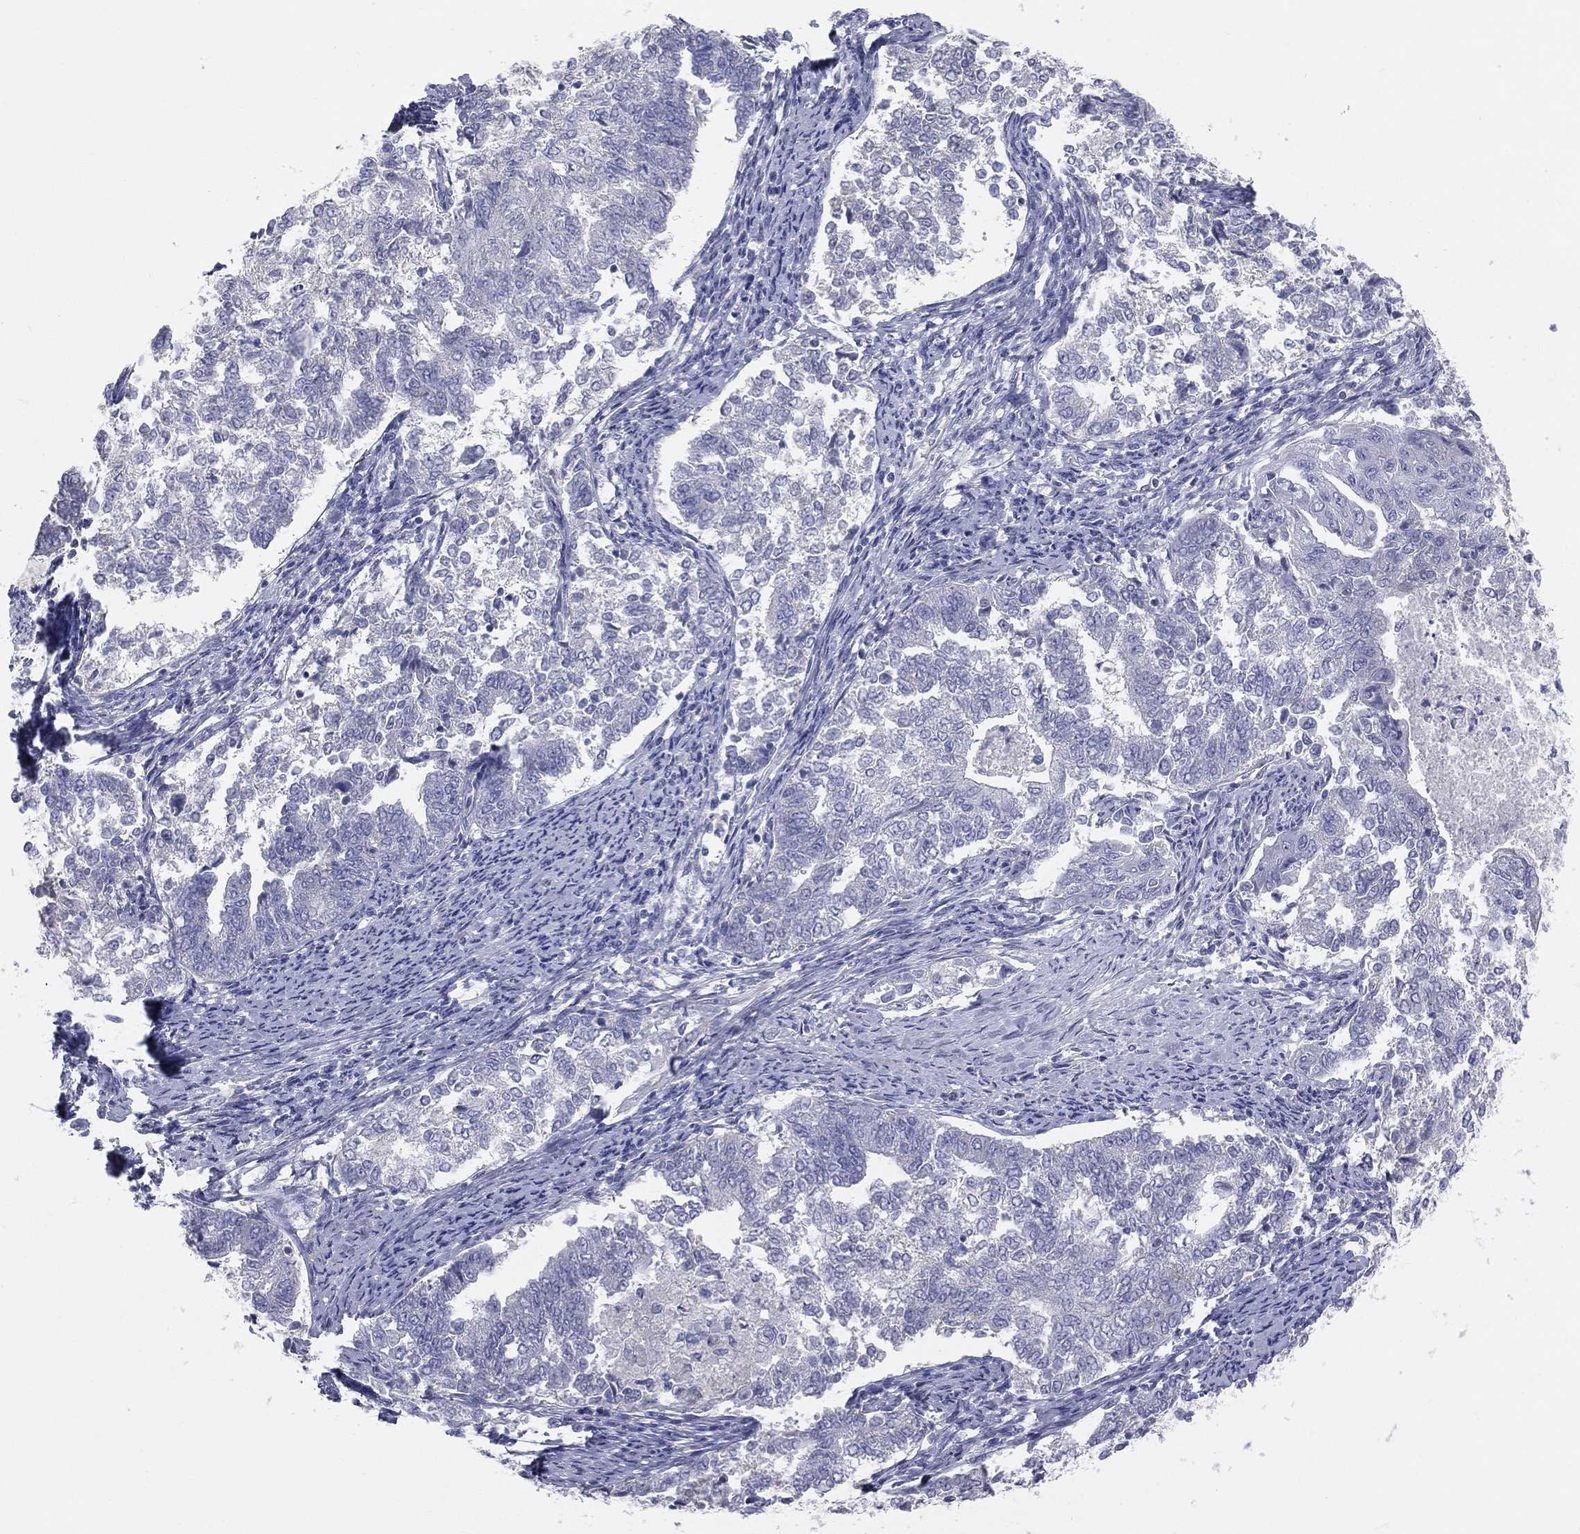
{"staining": {"intensity": "negative", "quantity": "none", "location": "none"}, "tissue": "endometrial cancer", "cell_type": "Tumor cells", "image_type": "cancer", "snomed": [{"axis": "morphology", "description": "Adenocarcinoma, NOS"}, {"axis": "topography", "description": "Endometrium"}], "caption": "DAB (3,3'-diaminobenzidine) immunohistochemical staining of human endometrial cancer exhibits no significant expression in tumor cells.", "gene": "STK31", "patient": {"sex": "female", "age": 65}}